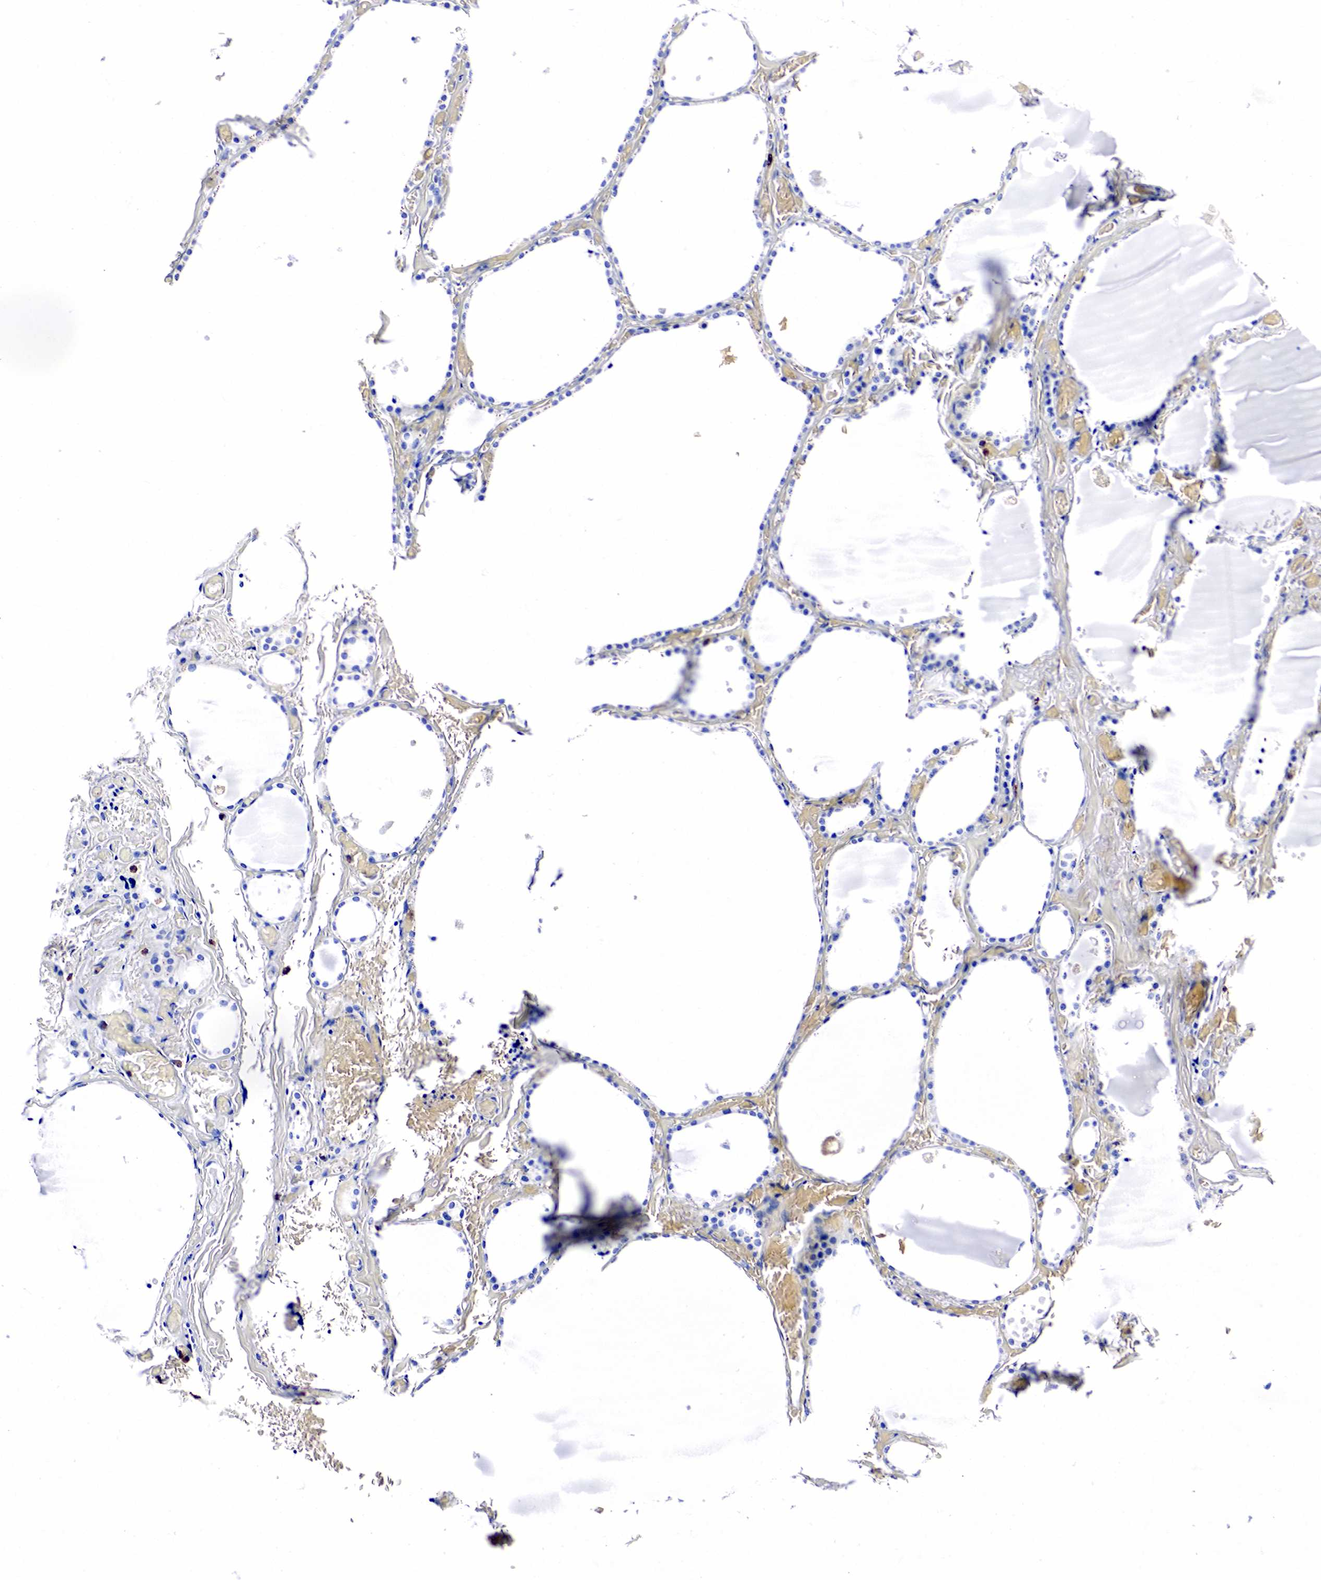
{"staining": {"intensity": "negative", "quantity": "none", "location": "none"}, "tissue": "thyroid gland", "cell_type": "Glandular cells", "image_type": "normal", "snomed": [{"axis": "morphology", "description": "Normal tissue, NOS"}, {"axis": "topography", "description": "Thyroid gland"}], "caption": "A high-resolution photomicrograph shows immunohistochemistry staining of normal thyroid gland, which displays no significant positivity in glandular cells. (DAB (3,3'-diaminobenzidine) immunohistochemistry (IHC) visualized using brightfield microscopy, high magnification).", "gene": "LYZ", "patient": {"sex": "male", "age": 34}}